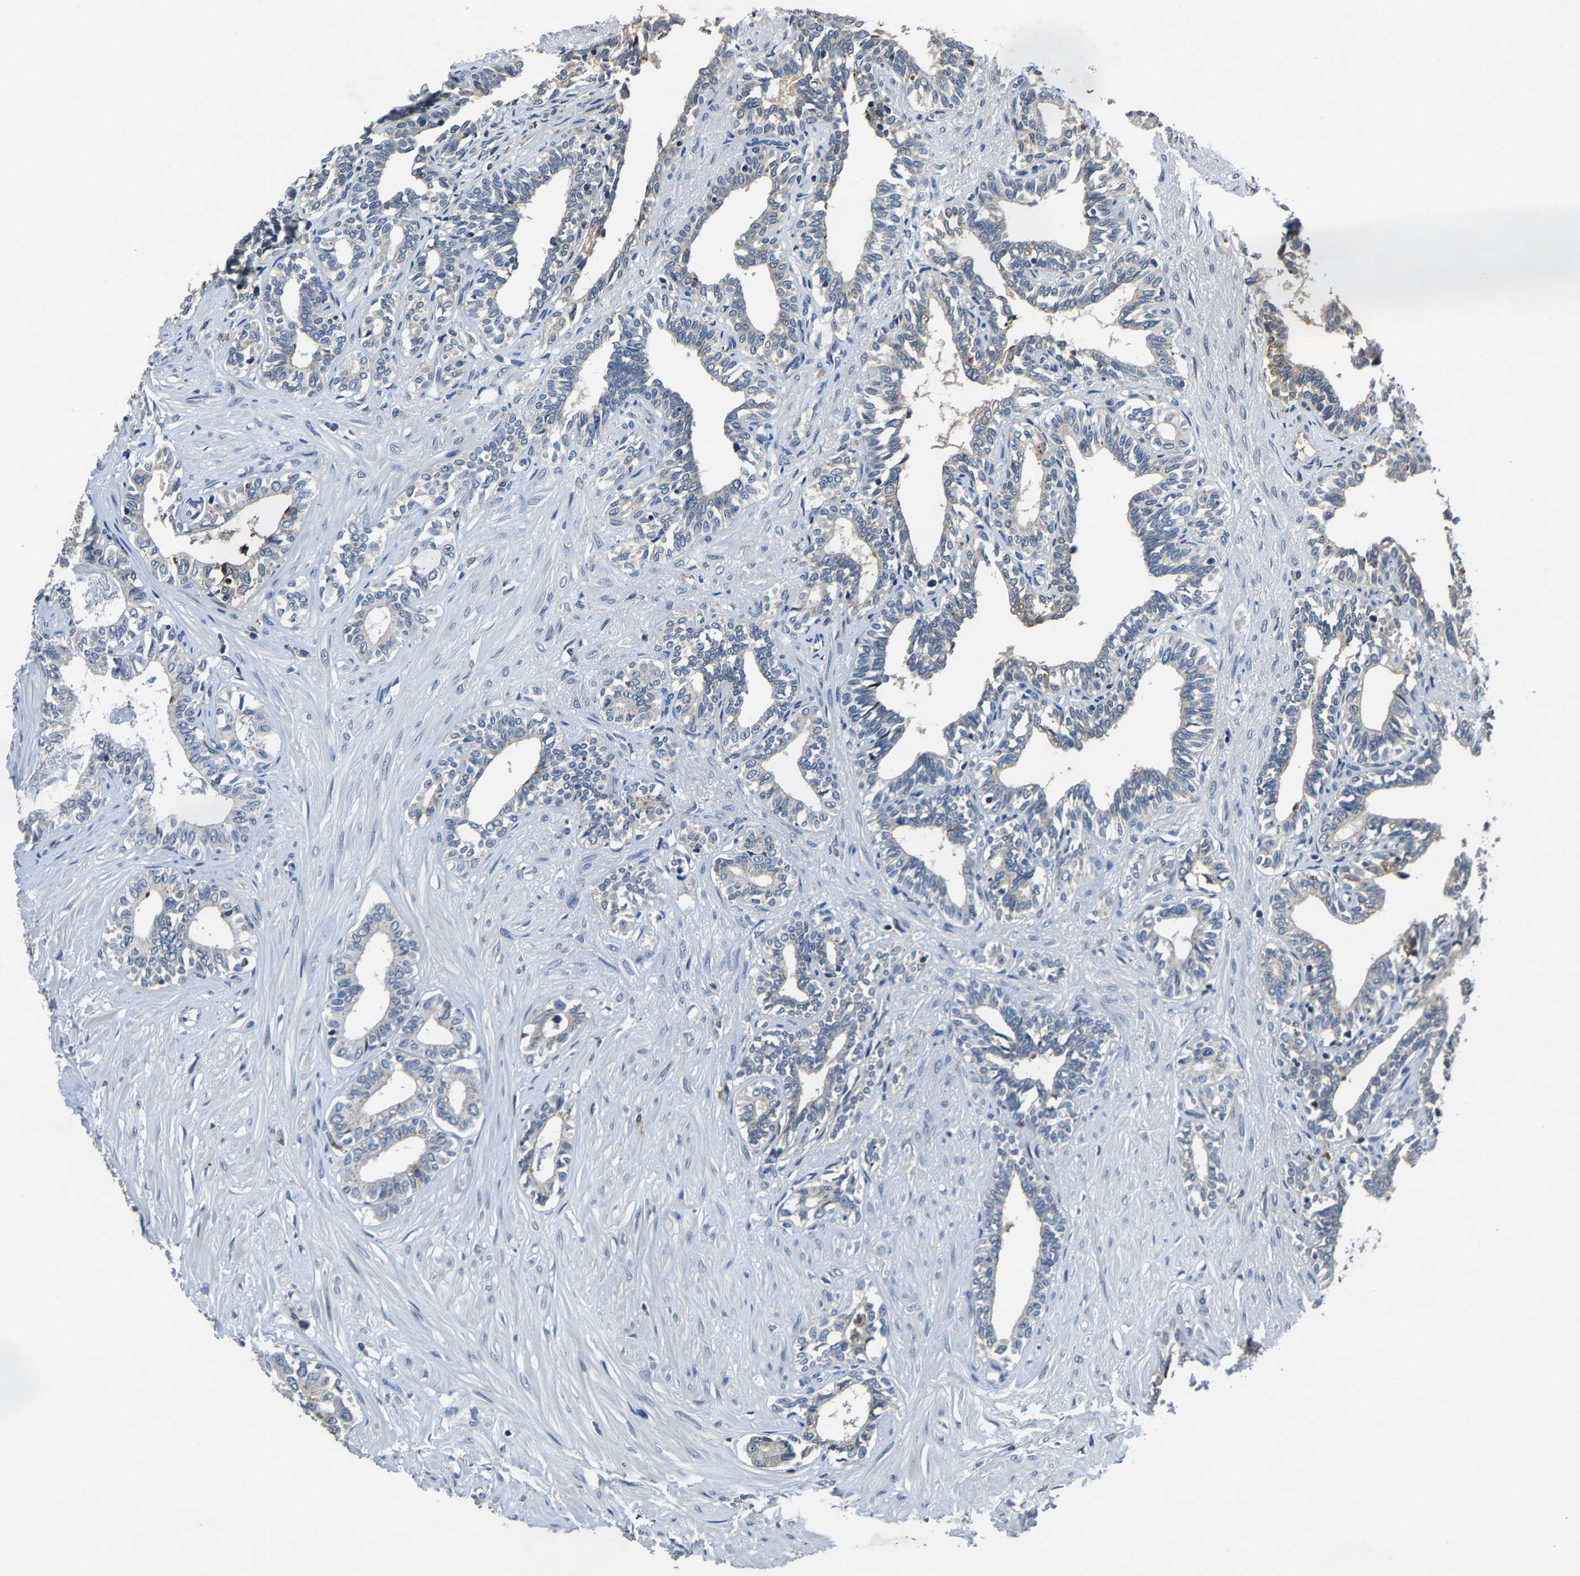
{"staining": {"intensity": "negative", "quantity": "none", "location": "none"}, "tissue": "seminal vesicle", "cell_type": "Glandular cells", "image_type": "normal", "snomed": [{"axis": "morphology", "description": "Normal tissue, NOS"}, {"axis": "morphology", "description": "Adenocarcinoma, High grade"}, {"axis": "topography", "description": "Prostate"}, {"axis": "topography", "description": "Seminal veicle"}], "caption": "Photomicrograph shows no significant protein expression in glandular cells of normal seminal vesicle.", "gene": "PCNX2", "patient": {"sex": "male", "age": 55}}